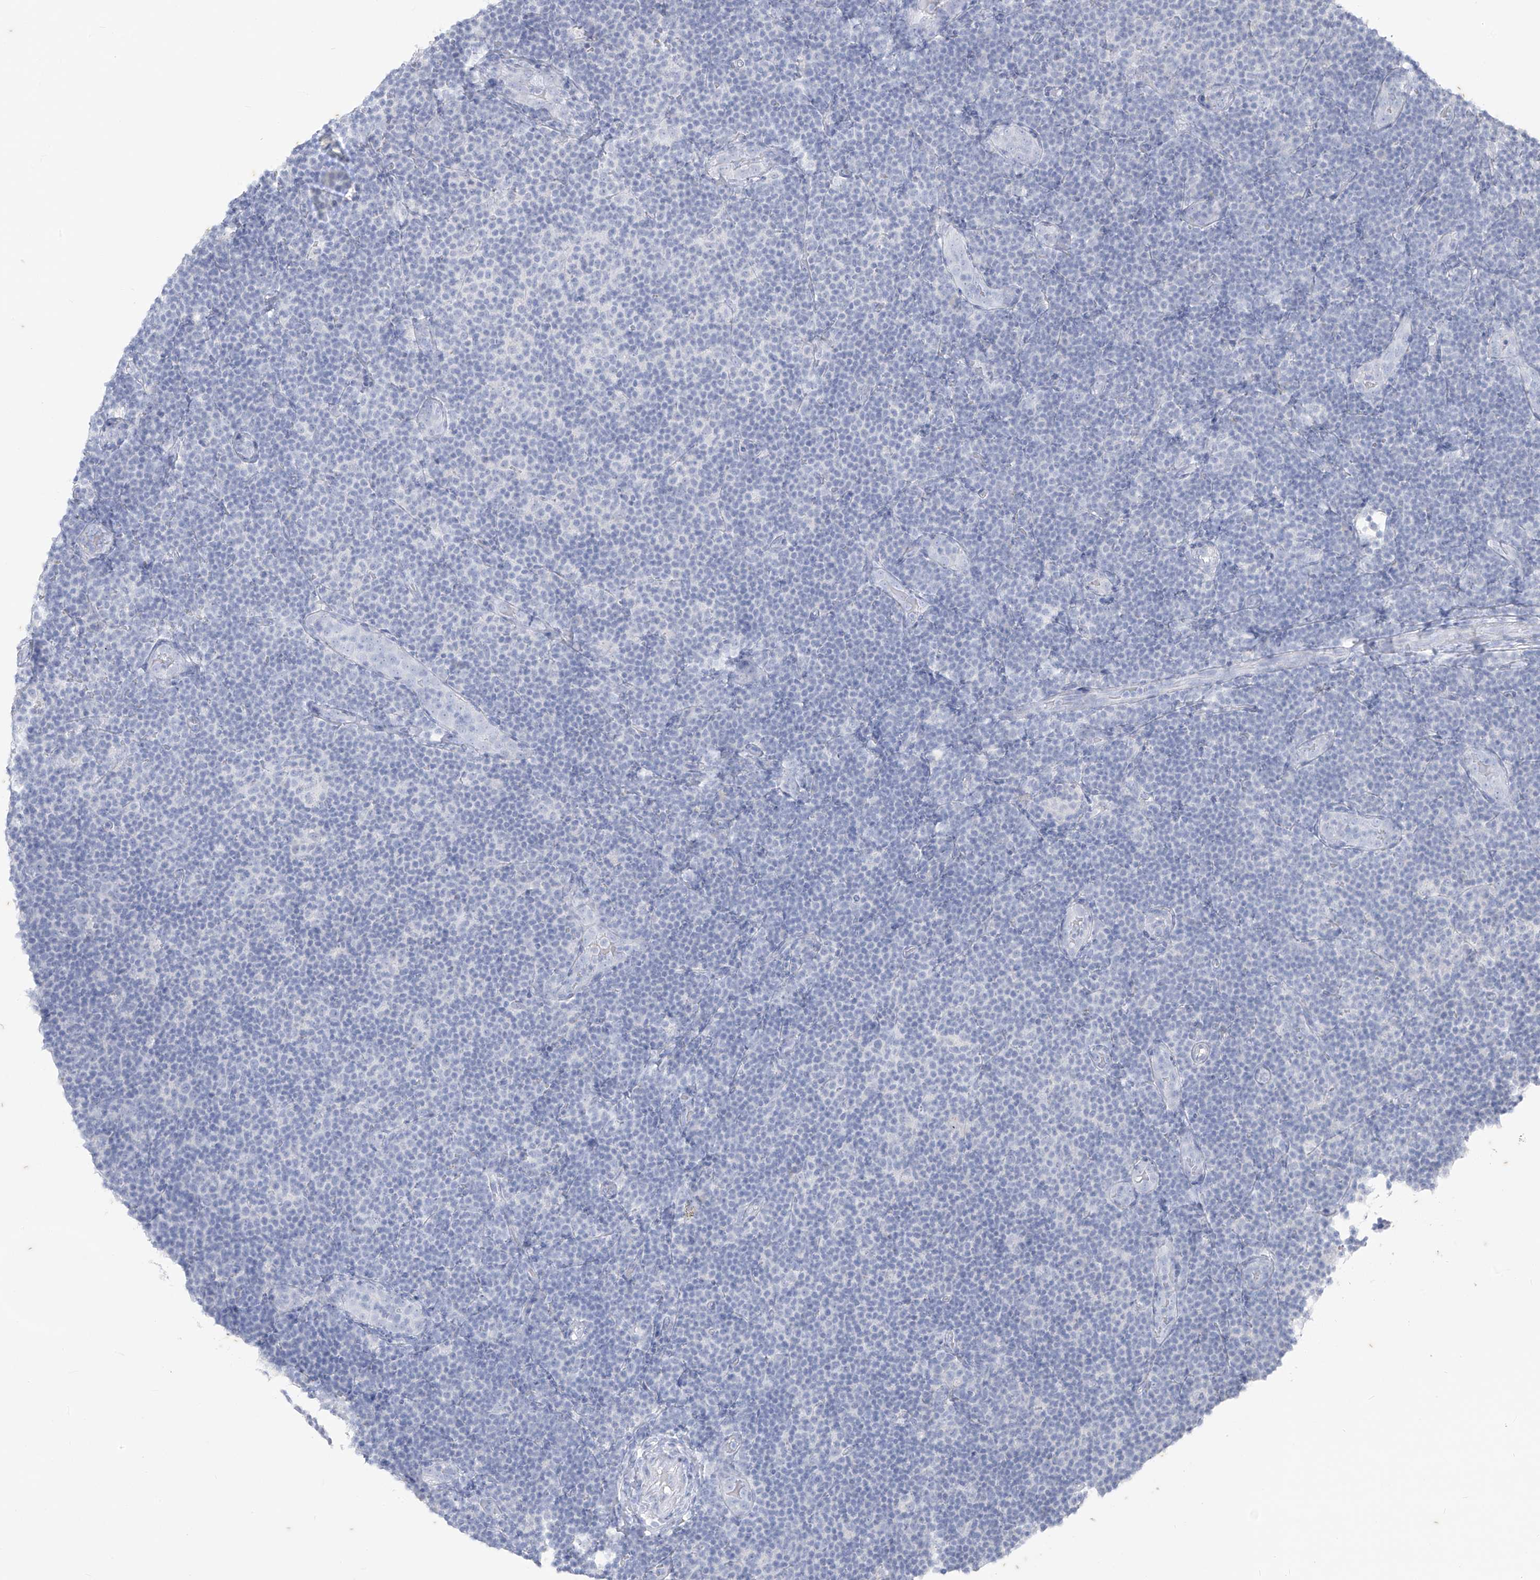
{"staining": {"intensity": "negative", "quantity": "none", "location": "none"}, "tissue": "lymphoma", "cell_type": "Tumor cells", "image_type": "cancer", "snomed": [{"axis": "morphology", "description": "Malignant lymphoma, non-Hodgkin's type, Low grade"}, {"axis": "topography", "description": "Lymph node"}], "caption": "This image is of lymphoma stained with immunohistochemistry to label a protein in brown with the nuclei are counter-stained blue. There is no expression in tumor cells.", "gene": "CX3CR1", "patient": {"sex": "male", "age": 83}}